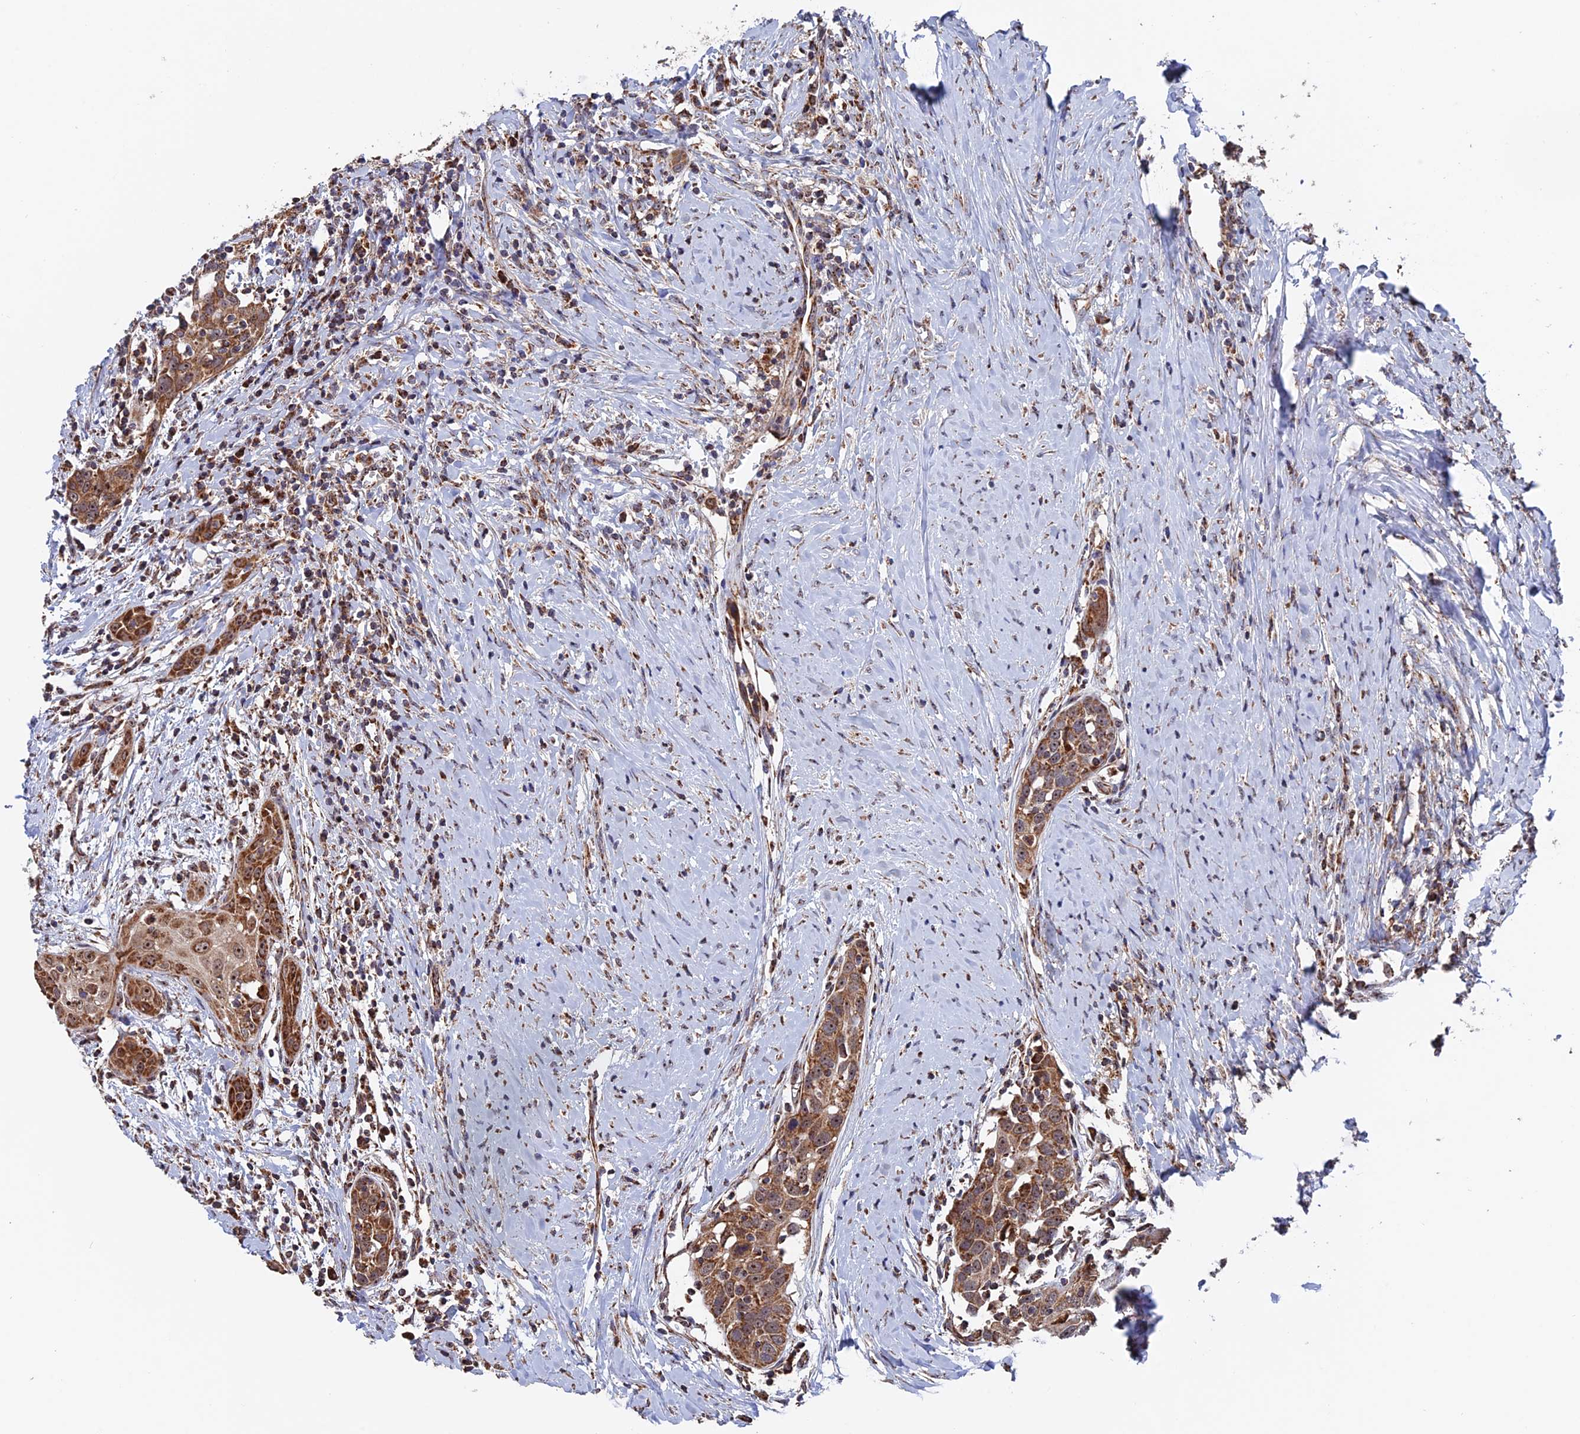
{"staining": {"intensity": "moderate", "quantity": ">75%", "location": "cytoplasmic/membranous"}, "tissue": "head and neck cancer", "cell_type": "Tumor cells", "image_type": "cancer", "snomed": [{"axis": "morphology", "description": "Squamous cell carcinoma, NOS"}, {"axis": "topography", "description": "Oral tissue"}, {"axis": "topography", "description": "Head-Neck"}], "caption": "Moderate cytoplasmic/membranous positivity for a protein is identified in about >75% of tumor cells of head and neck squamous cell carcinoma using IHC.", "gene": "DTYMK", "patient": {"sex": "female", "age": 50}}